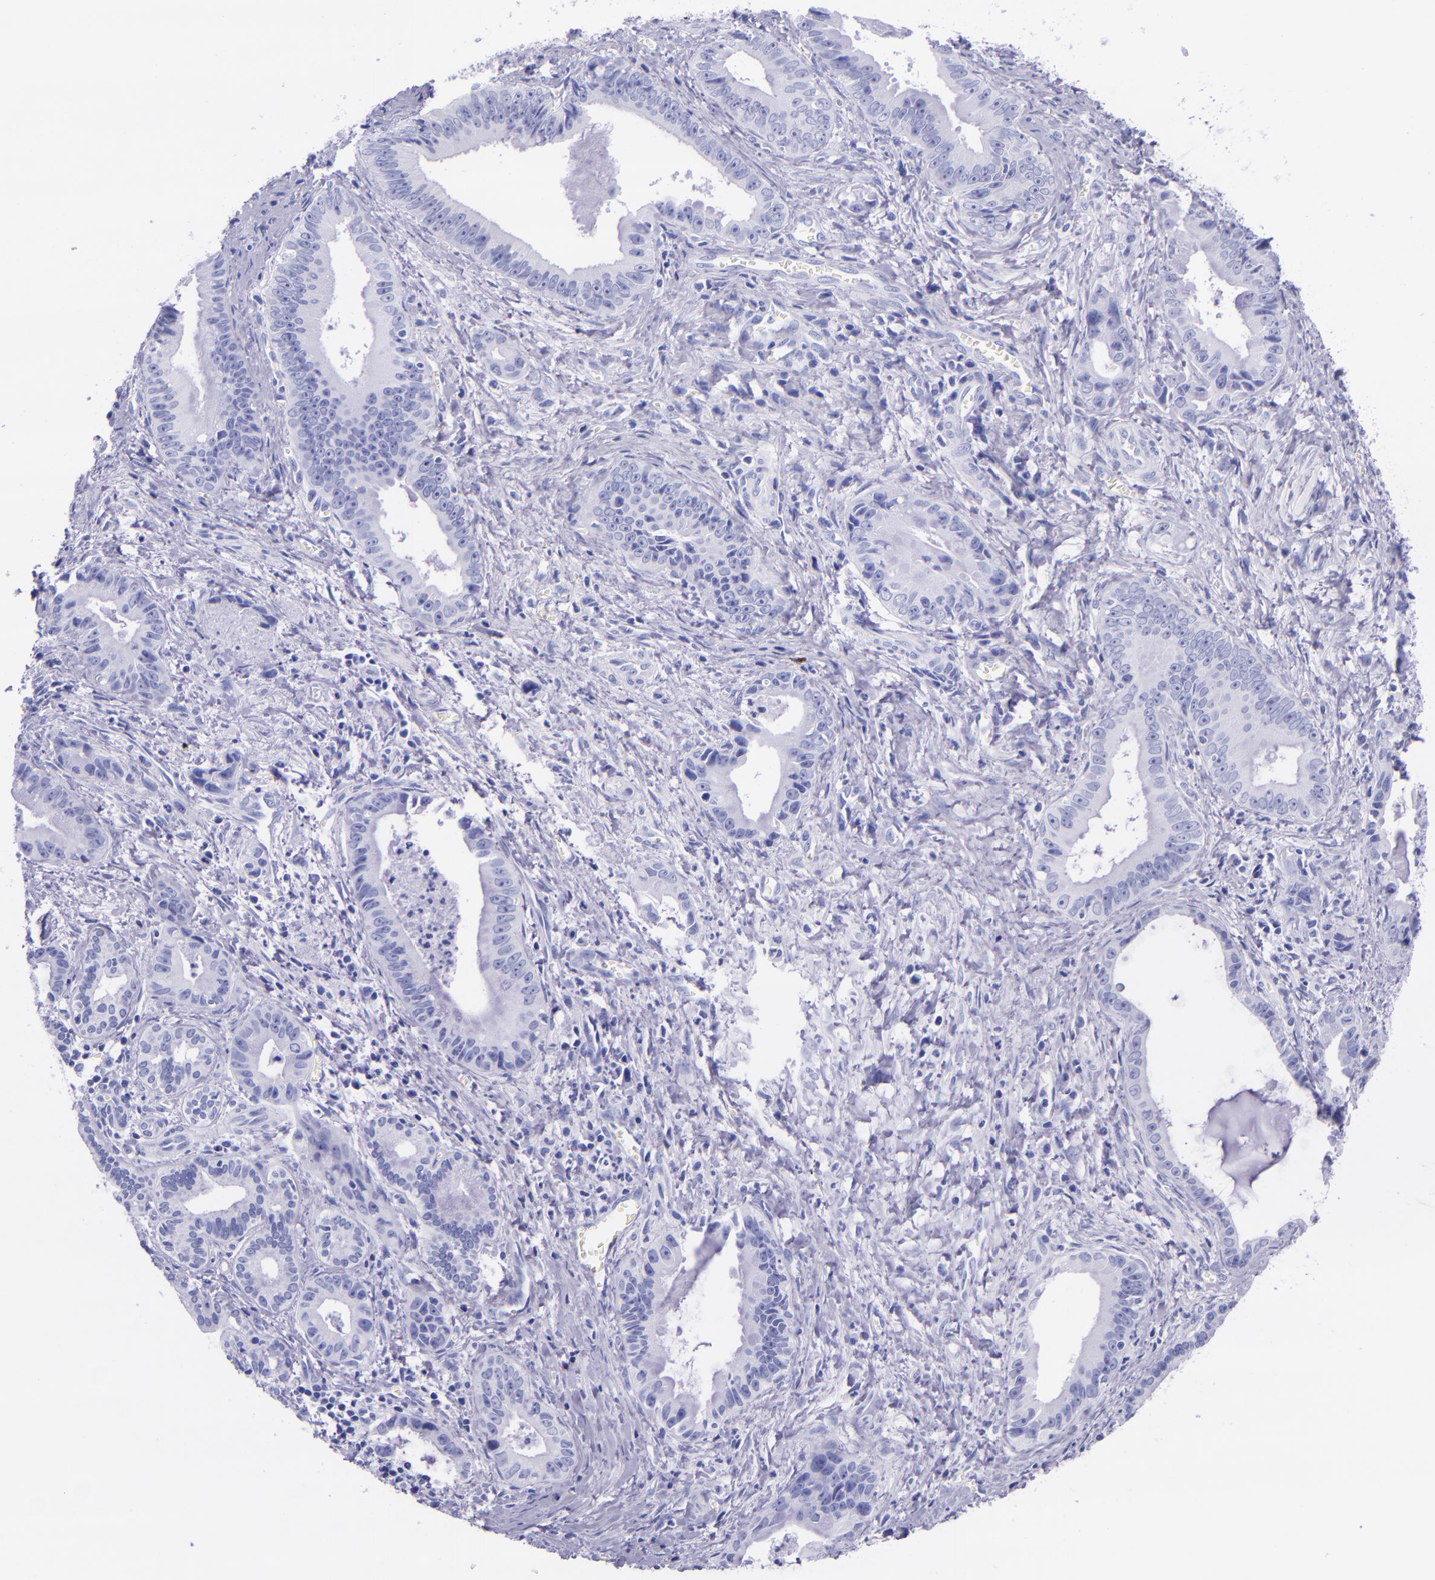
{"staining": {"intensity": "negative", "quantity": "none", "location": "none"}, "tissue": "liver cancer", "cell_type": "Tumor cells", "image_type": "cancer", "snomed": [{"axis": "morphology", "description": "Cholangiocarcinoma"}, {"axis": "topography", "description": "Liver"}], "caption": "An image of cholangiocarcinoma (liver) stained for a protein demonstrates no brown staining in tumor cells.", "gene": "MBP", "patient": {"sex": "female", "age": 55}}